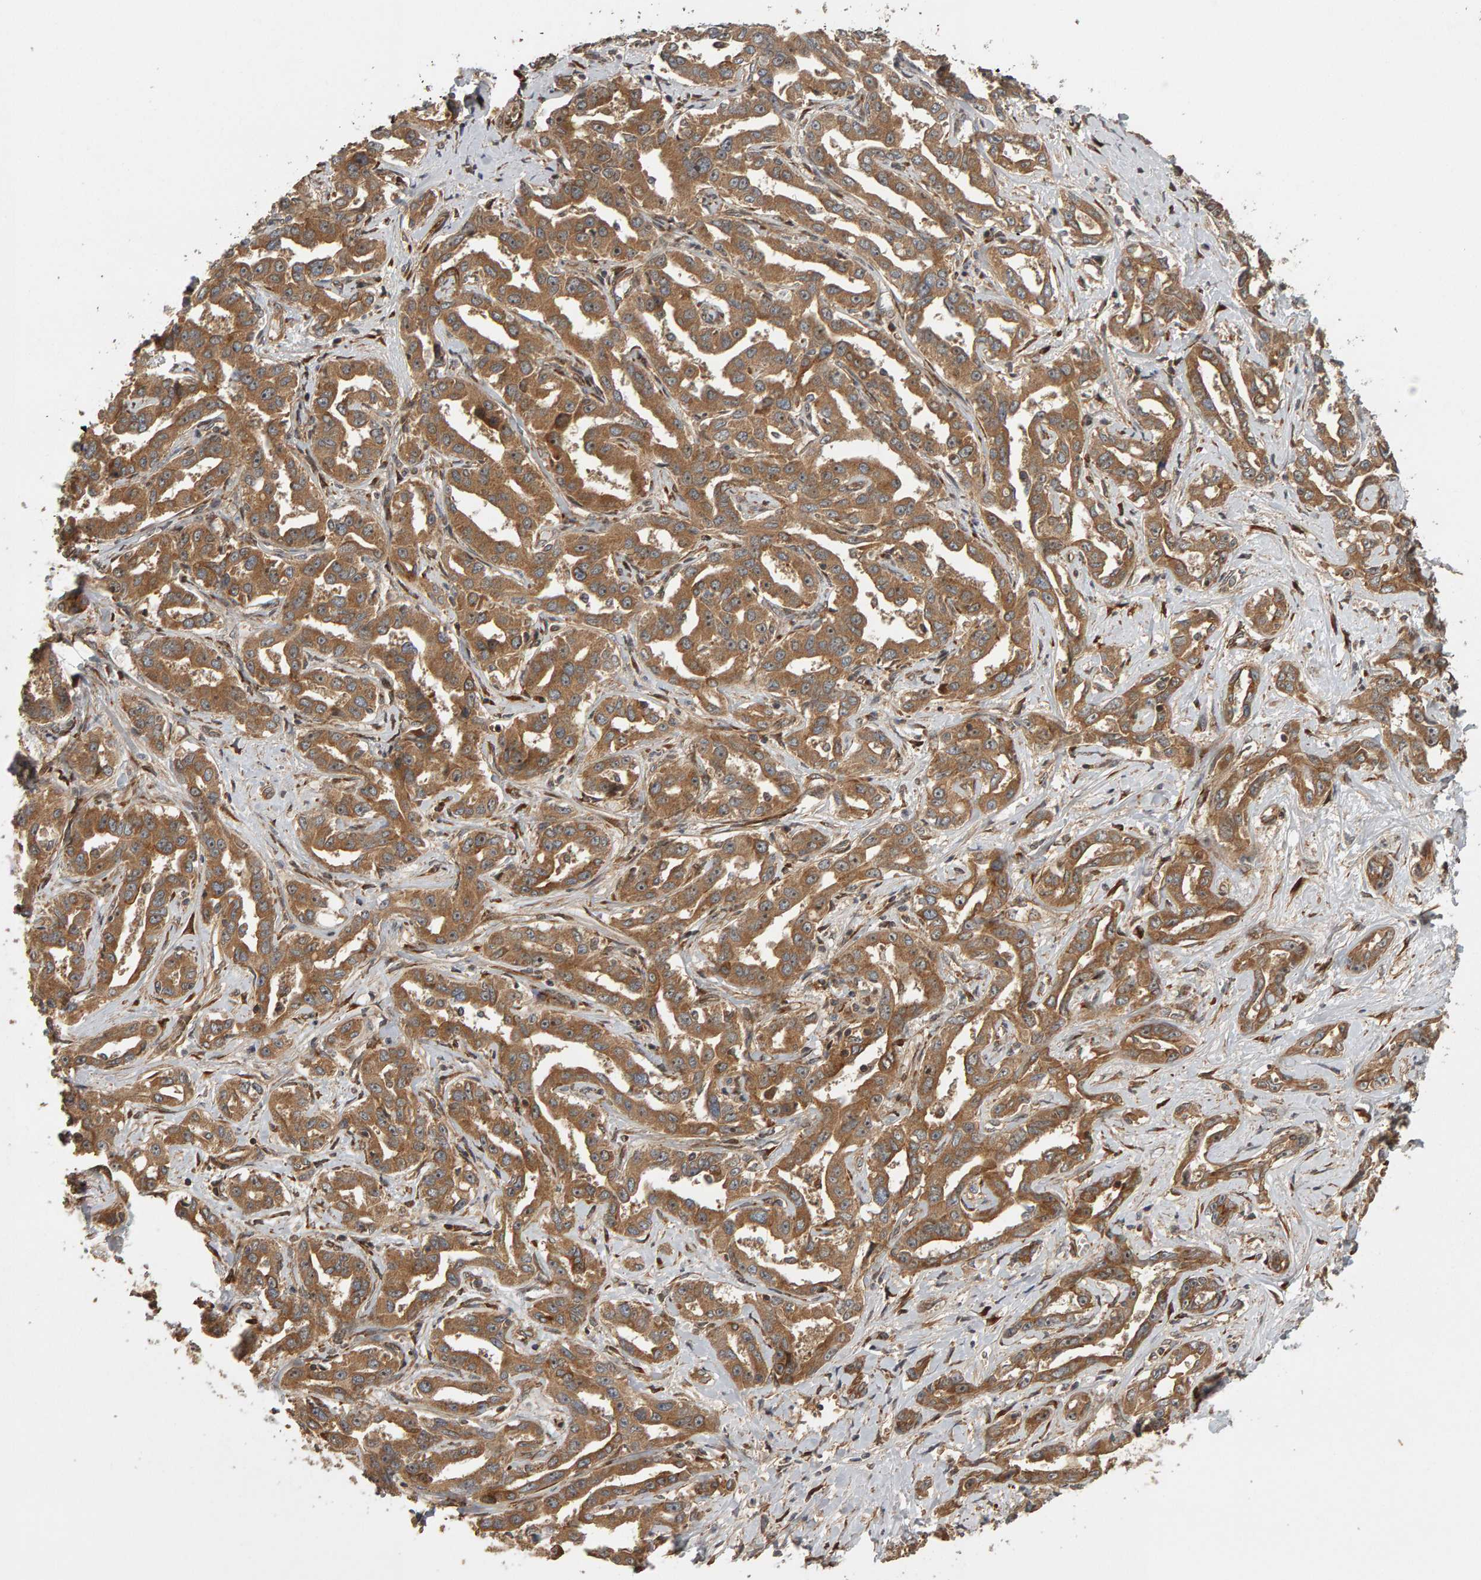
{"staining": {"intensity": "moderate", "quantity": ">75%", "location": "cytoplasmic/membranous"}, "tissue": "liver cancer", "cell_type": "Tumor cells", "image_type": "cancer", "snomed": [{"axis": "morphology", "description": "Cholangiocarcinoma"}, {"axis": "topography", "description": "Liver"}], "caption": "Liver cancer was stained to show a protein in brown. There is medium levels of moderate cytoplasmic/membranous staining in approximately >75% of tumor cells. (brown staining indicates protein expression, while blue staining denotes nuclei).", "gene": "ZFAND1", "patient": {"sex": "male", "age": 59}}